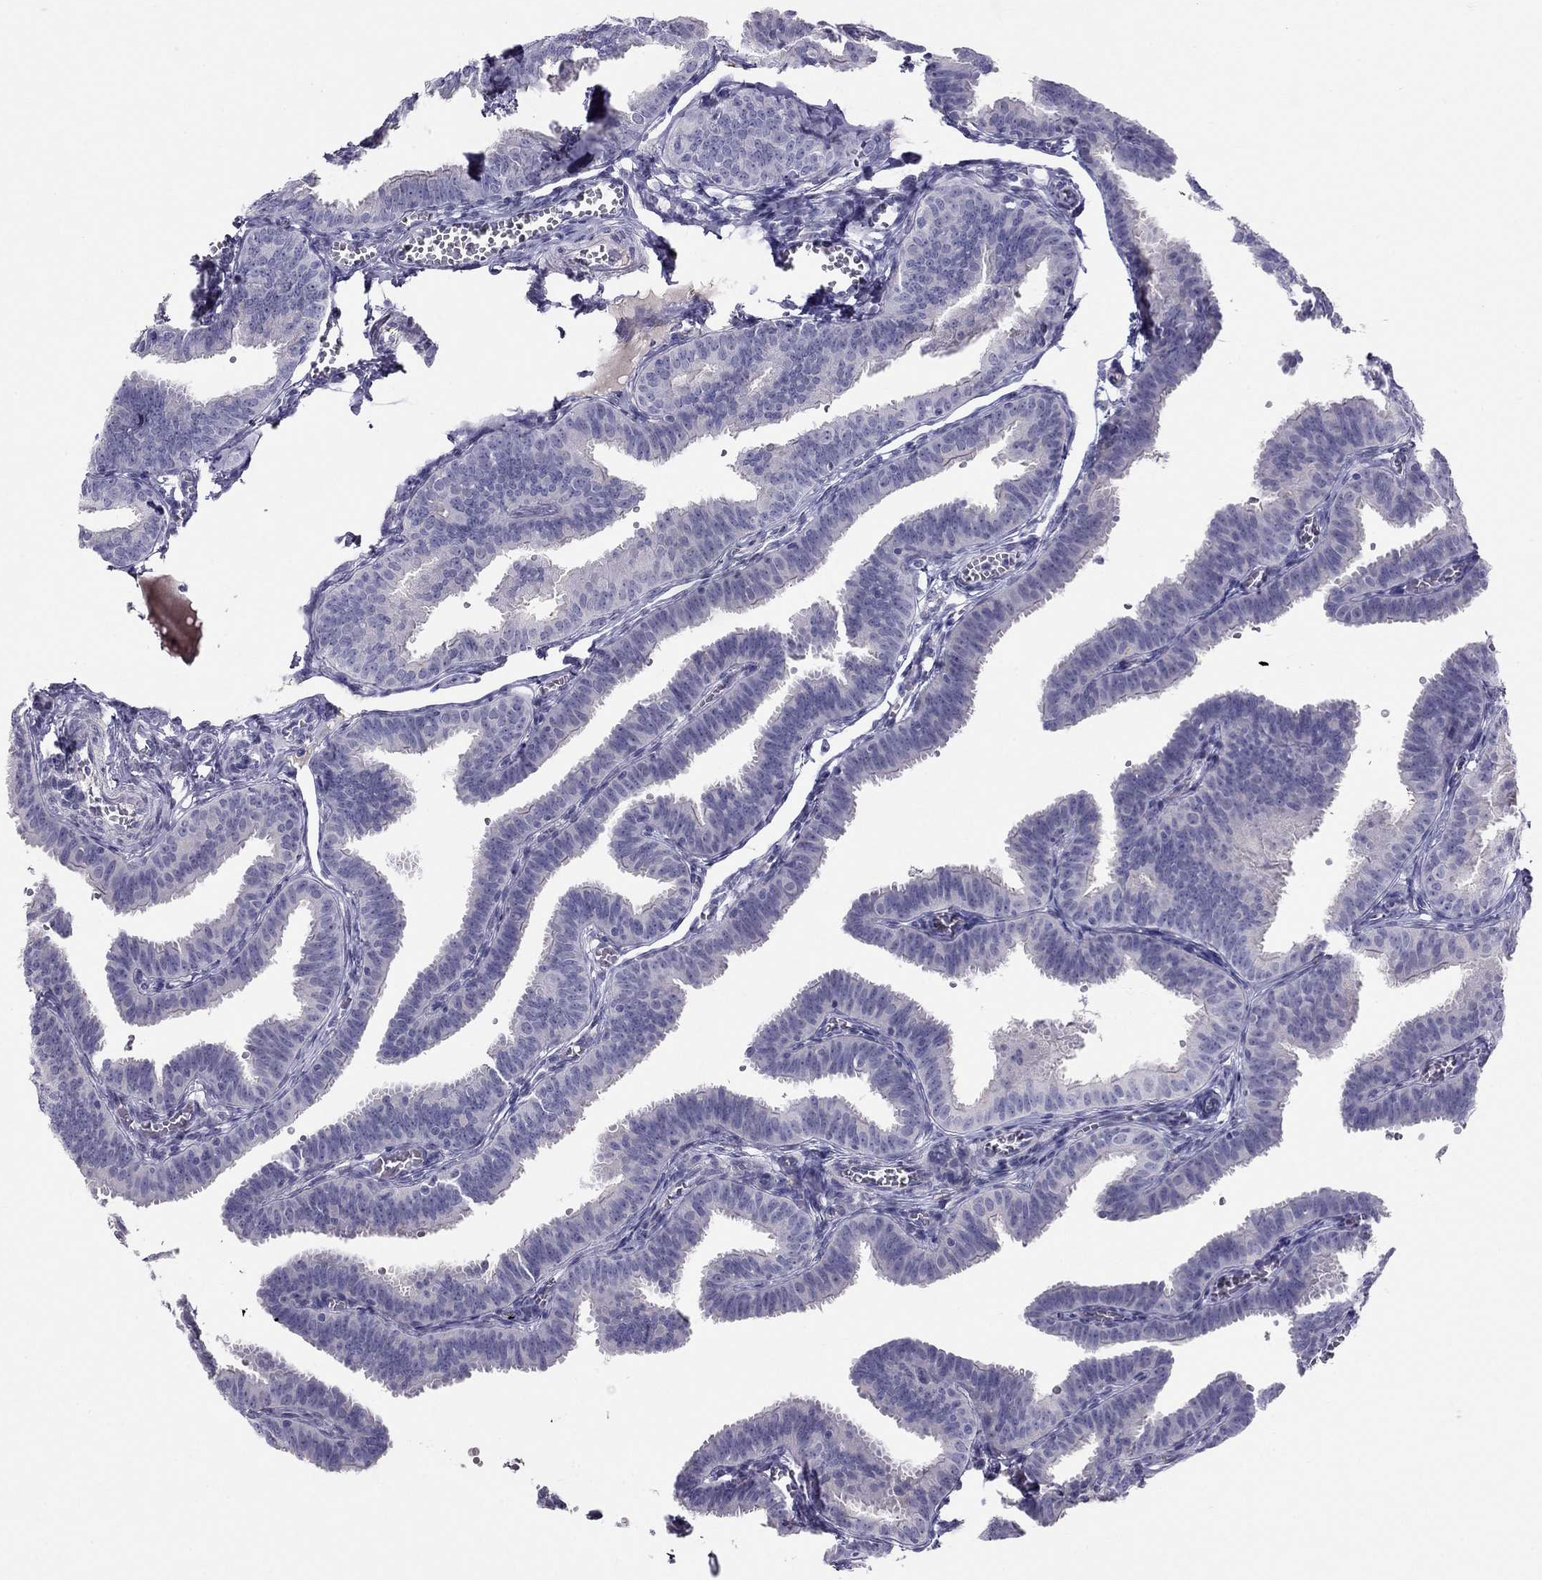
{"staining": {"intensity": "negative", "quantity": "none", "location": "none"}, "tissue": "fallopian tube", "cell_type": "Glandular cells", "image_type": "normal", "snomed": [{"axis": "morphology", "description": "Normal tissue, NOS"}, {"axis": "topography", "description": "Fallopian tube"}], "caption": "Immunohistochemical staining of benign human fallopian tube exhibits no significant staining in glandular cells.", "gene": "KCNV2", "patient": {"sex": "female", "age": 25}}